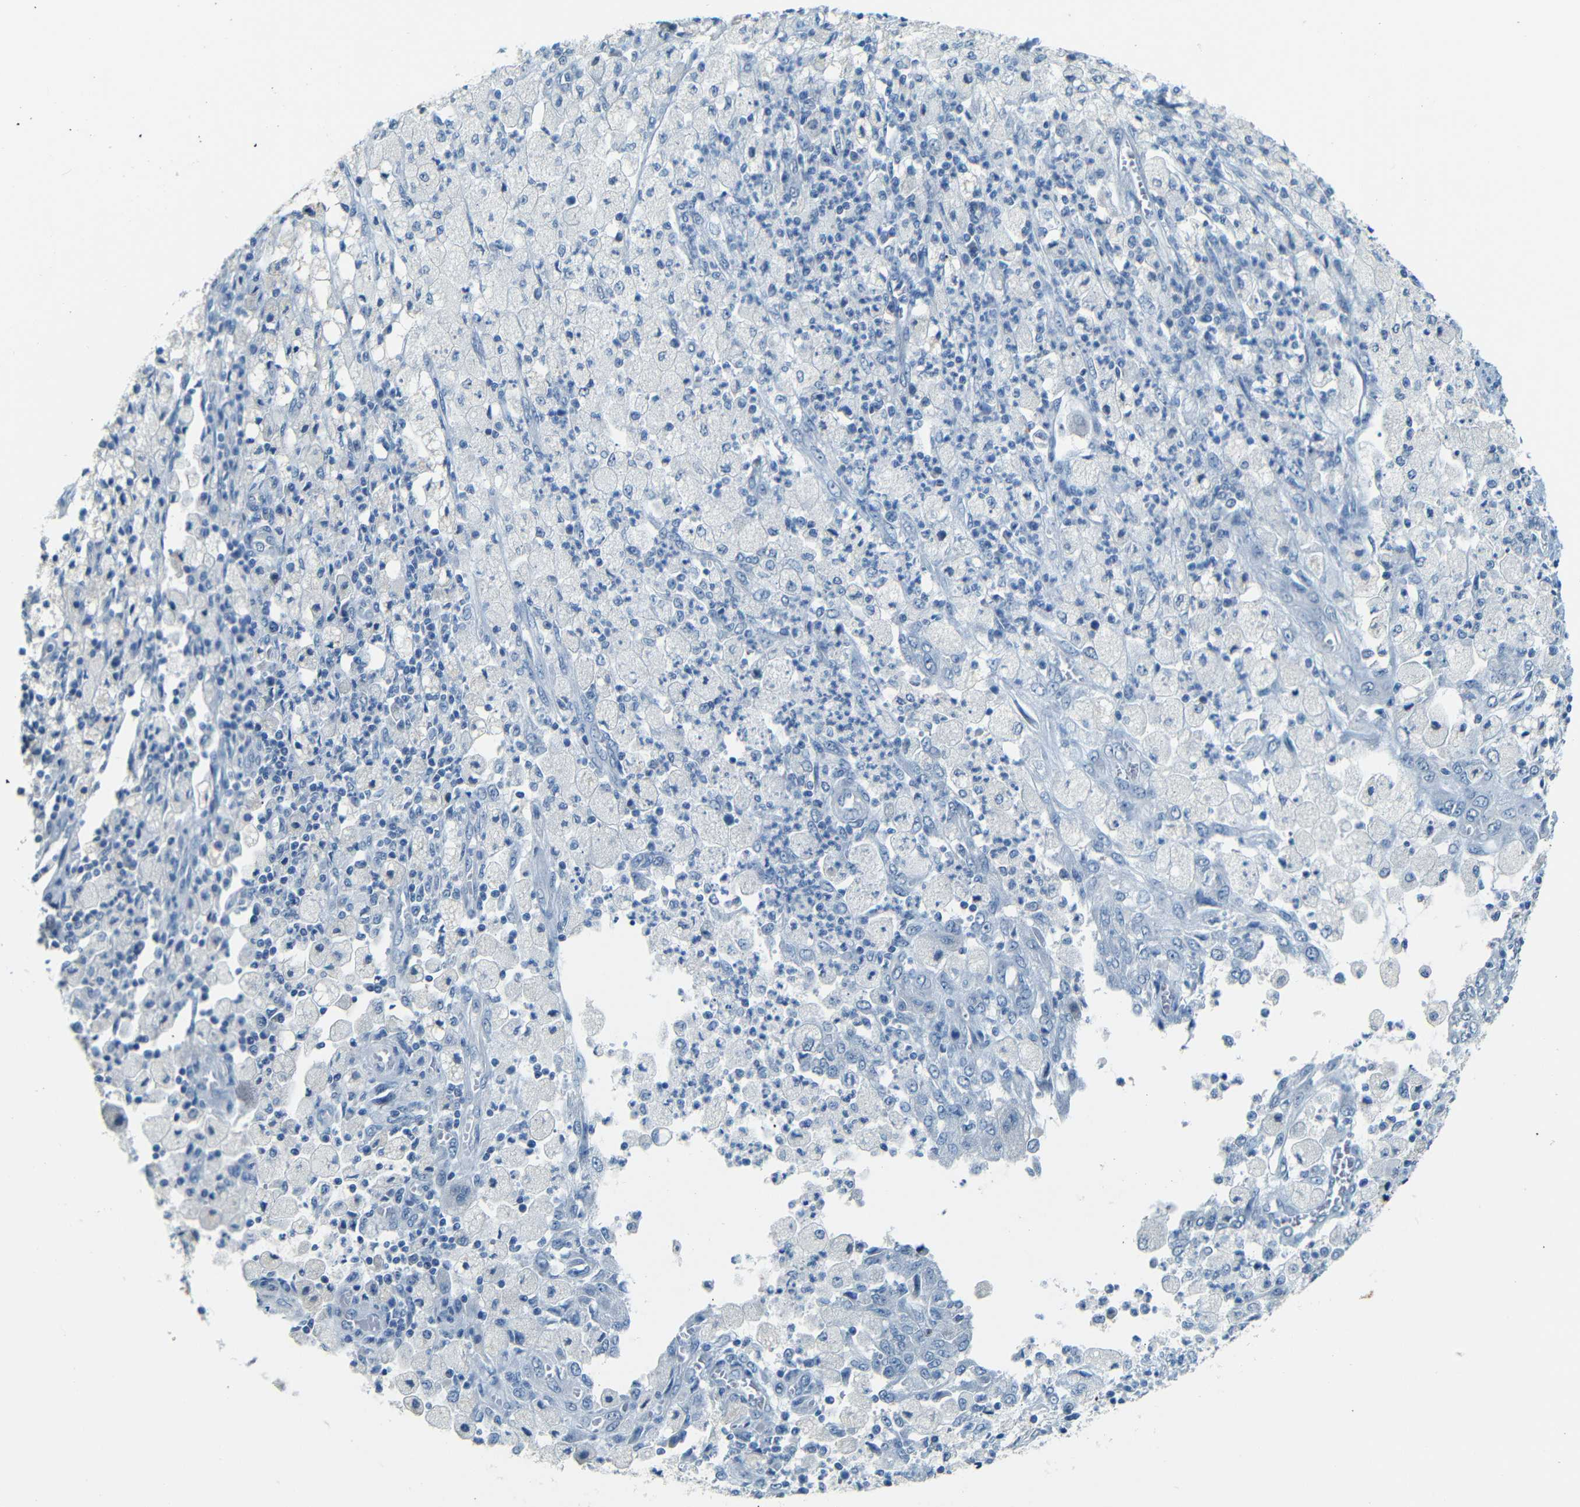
{"staining": {"intensity": "negative", "quantity": "none", "location": "none"}, "tissue": "cervical cancer", "cell_type": "Tumor cells", "image_type": "cancer", "snomed": [{"axis": "morphology", "description": "Normal tissue, NOS"}, {"axis": "morphology", "description": "Adenocarcinoma, NOS"}, {"axis": "topography", "description": "Cervix"}, {"axis": "topography", "description": "Endometrium"}], "caption": "Cervical adenocarcinoma was stained to show a protein in brown. There is no significant positivity in tumor cells.", "gene": "ZMAT1", "patient": {"sex": "female", "age": 86}}